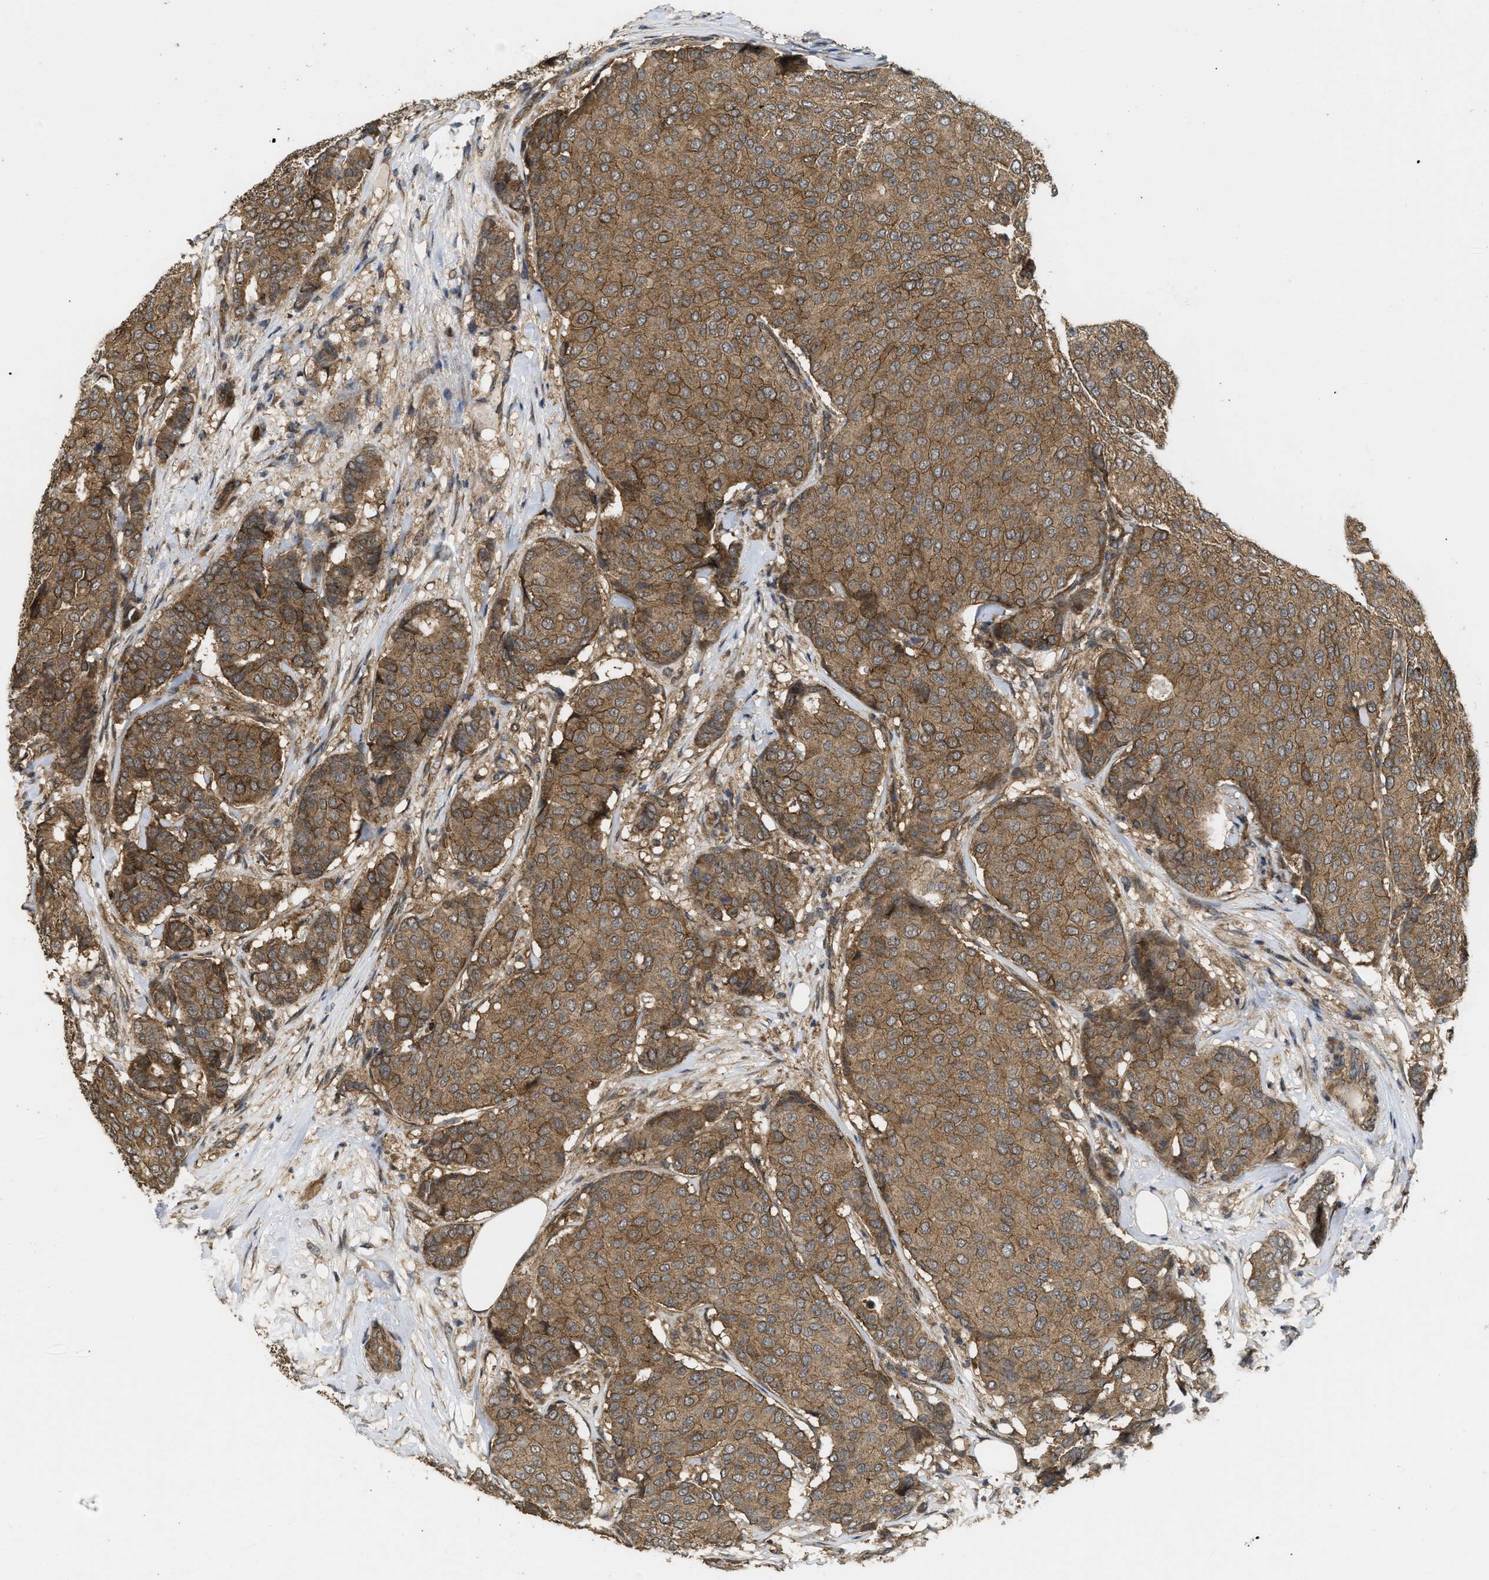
{"staining": {"intensity": "moderate", "quantity": ">75%", "location": "cytoplasmic/membranous"}, "tissue": "breast cancer", "cell_type": "Tumor cells", "image_type": "cancer", "snomed": [{"axis": "morphology", "description": "Duct carcinoma"}, {"axis": "topography", "description": "Breast"}], "caption": "A brown stain shows moderate cytoplasmic/membranous positivity of a protein in human breast invasive ductal carcinoma tumor cells.", "gene": "FZD6", "patient": {"sex": "female", "age": 75}}